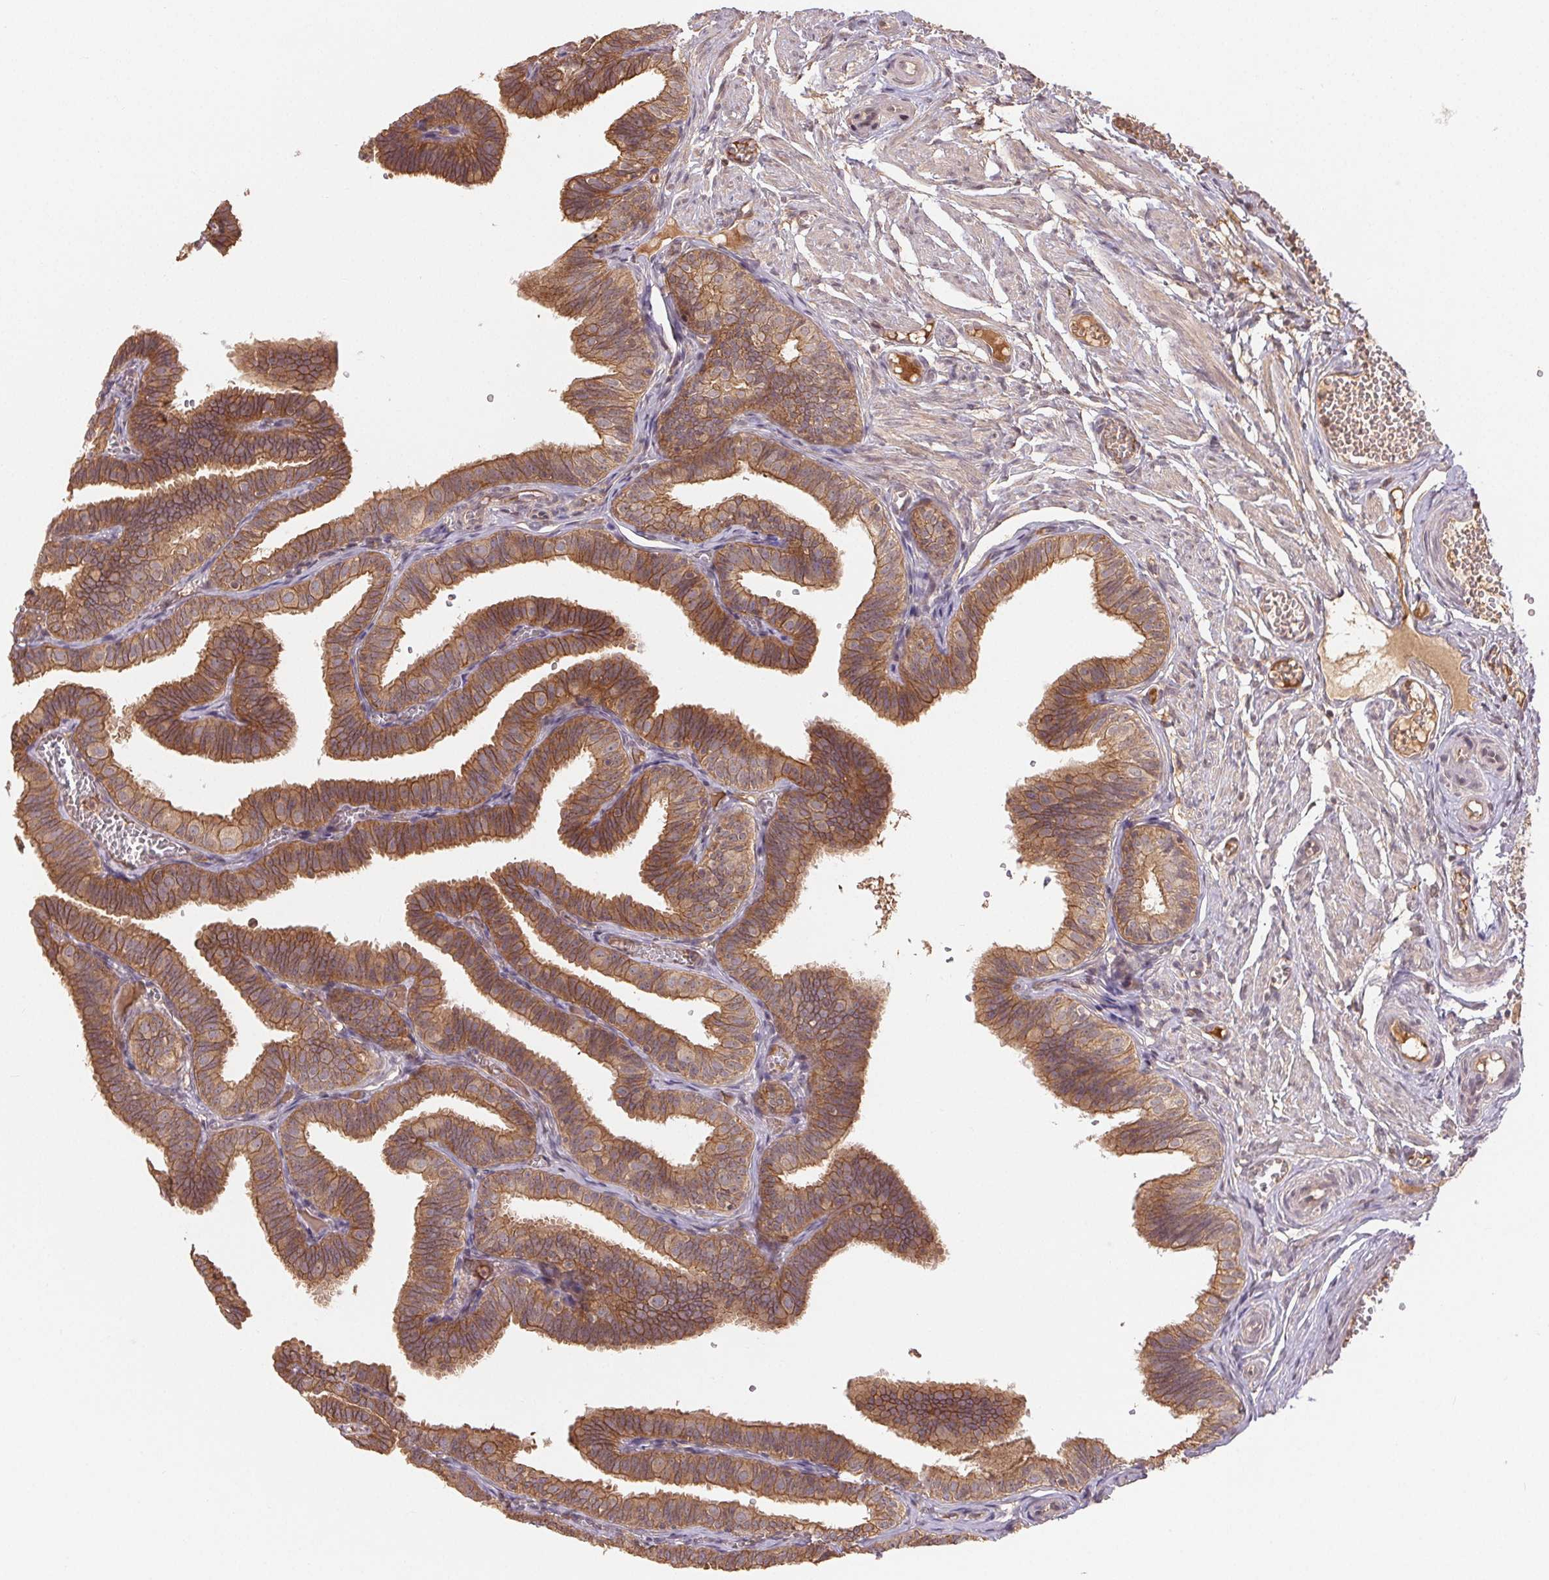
{"staining": {"intensity": "strong", "quantity": ">75%", "location": "cytoplasmic/membranous"}, "tissue": "fallopian tube", "cell_type": "Glandular cells", "image_type": "normal", "snomed": [{"axis": "morphology", "description": "Normal tissue, NOS"}, {"axis": "topography", "description": "Fallopian tube"}], "caption": "Fallopian tube stained with DAB (3,3'-diaminobenzidine) immunohistochemistry (IHC) shows high levels of strong cytoplasmic/membranous expression in approximately >75% of glandular cells. (Stains: DAB in brown, nuclei in blue, Microscopy: brightfield microscopy at high magnification).", "gene": "MAPKAPK2", "patient": {"sex": "female", "age": 25}}